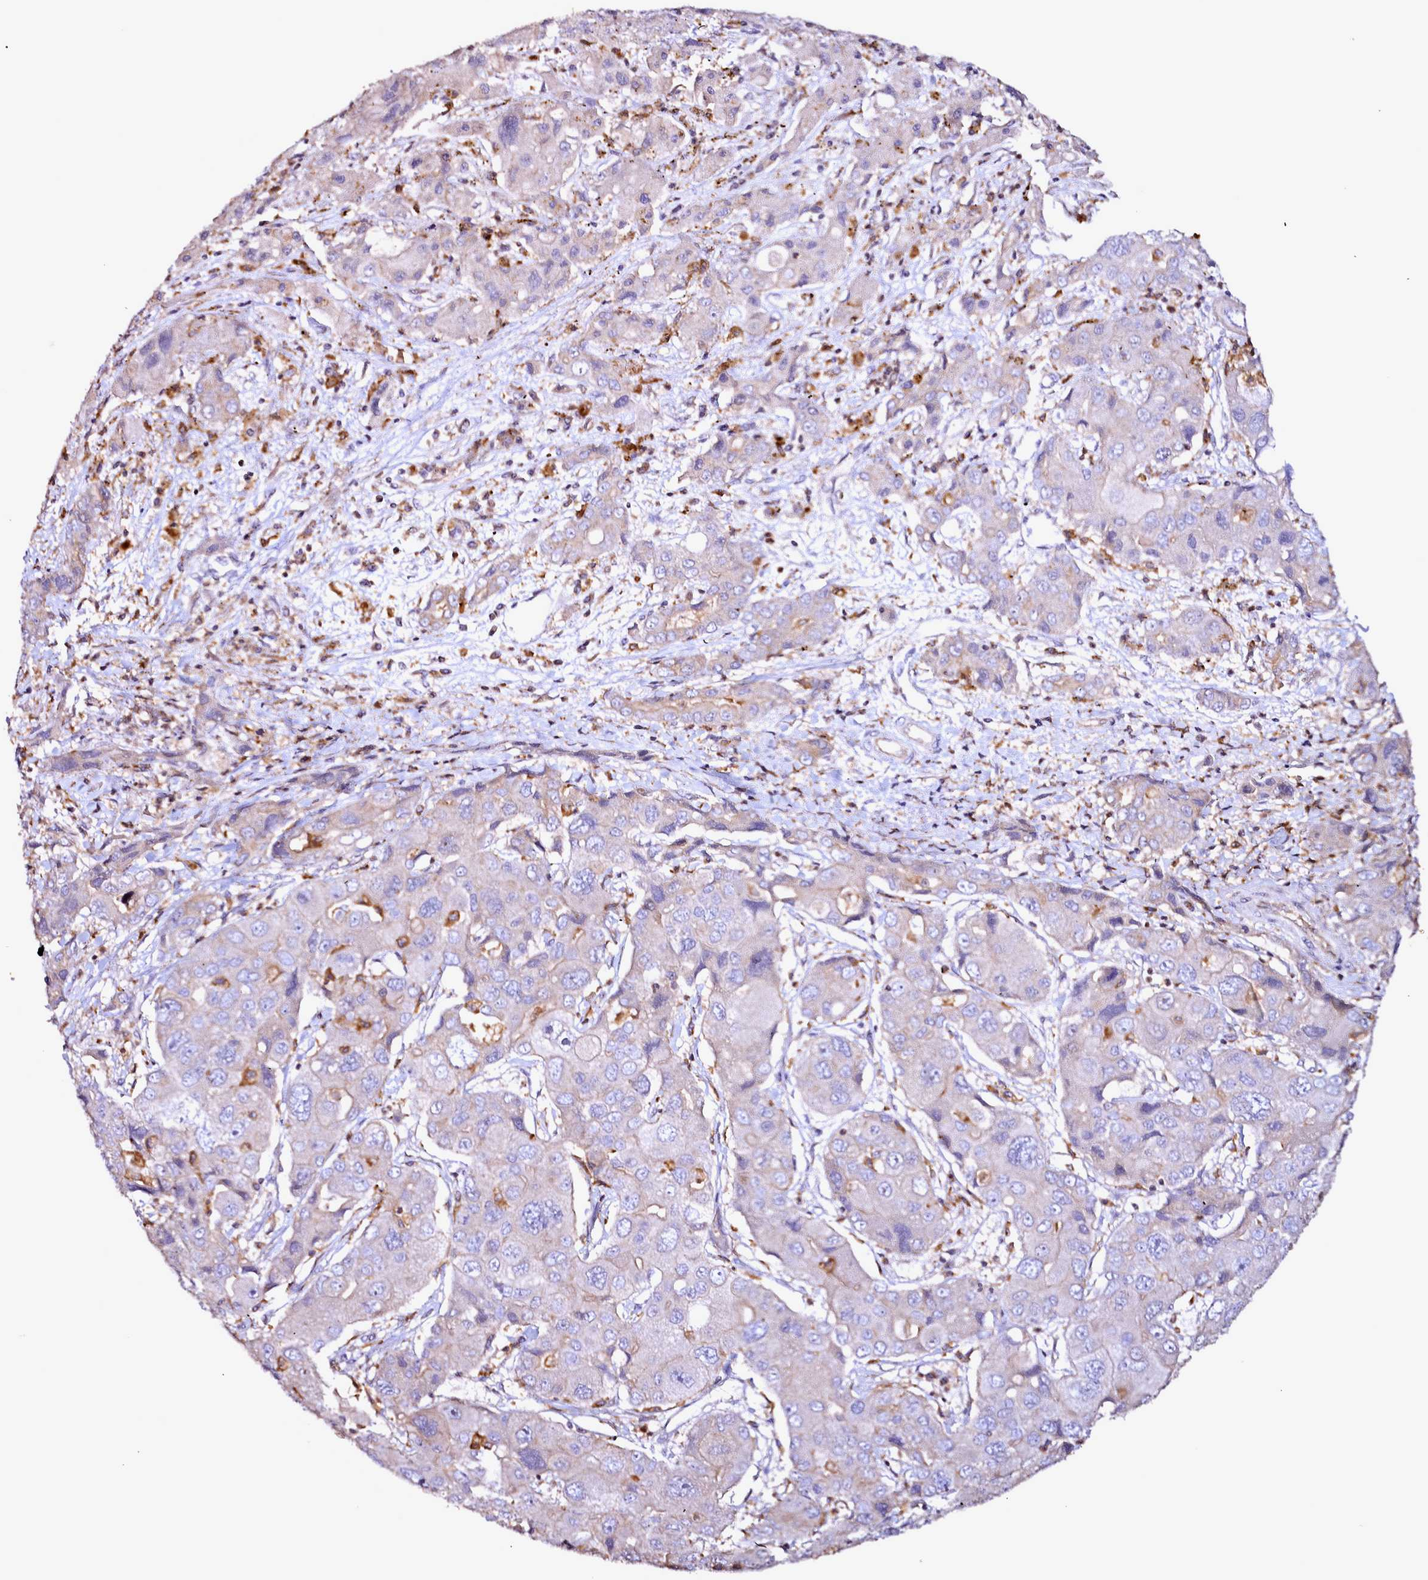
{"staining": {"intensity": "negative", "quantity": "none", "location": "none"}, "tissue": "liver cancer", "cell_type": "Tumor cells", "image_type": "cancer", "snomed": [{"axis": "morphology", "description": "Cholangiocarcinoma"}, {"axis": "topography", "description": "Liver"}], "caption": "Tumor cells show no significant expression in liver cholangiocarcinoma. (Stains: DAB IHC with hematoxylin counter stain, Microscopy: brightfield microscopy at high magnification).", "gene": "NCKAP1L", "patient": {"sex": "male", "age": 67}}